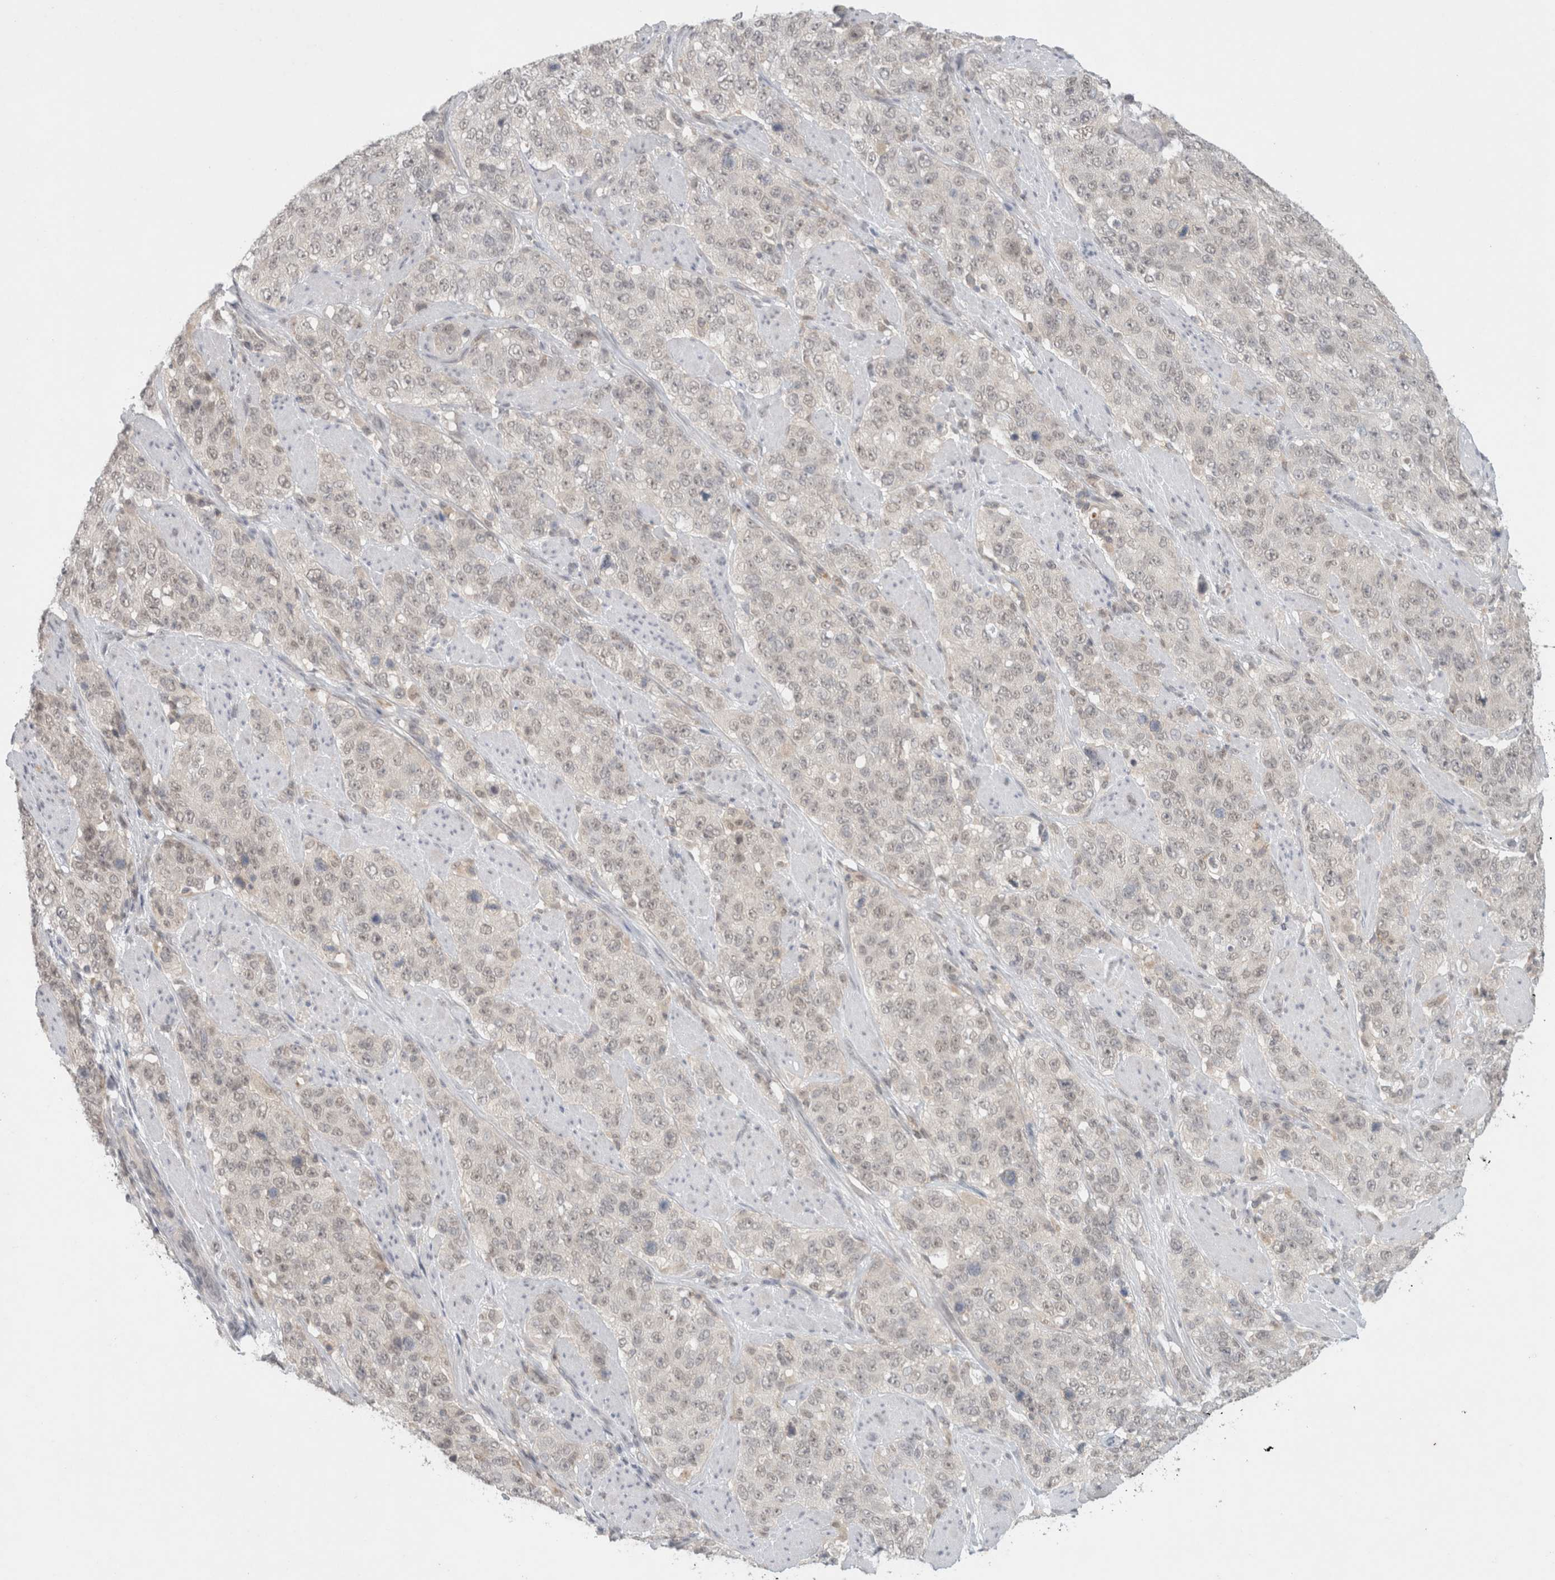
{"staining": {"intensity": "negative", "quantity": "none", "location": "none"}, "tissue": "stomach cancer", "cell_type": "Tumor cells", "image_type": "cancer", "snomed": [{"axis": "morphology", "description": "Adenocarcinoma, NOS"}, {"axis": "topography", "description": "Stomach"}], "caption": "Tumor cells are negative for brown protein staining in stomach cancer.", "gene": "FBXO42", "patient": {"sex": "male", "age": 48}}